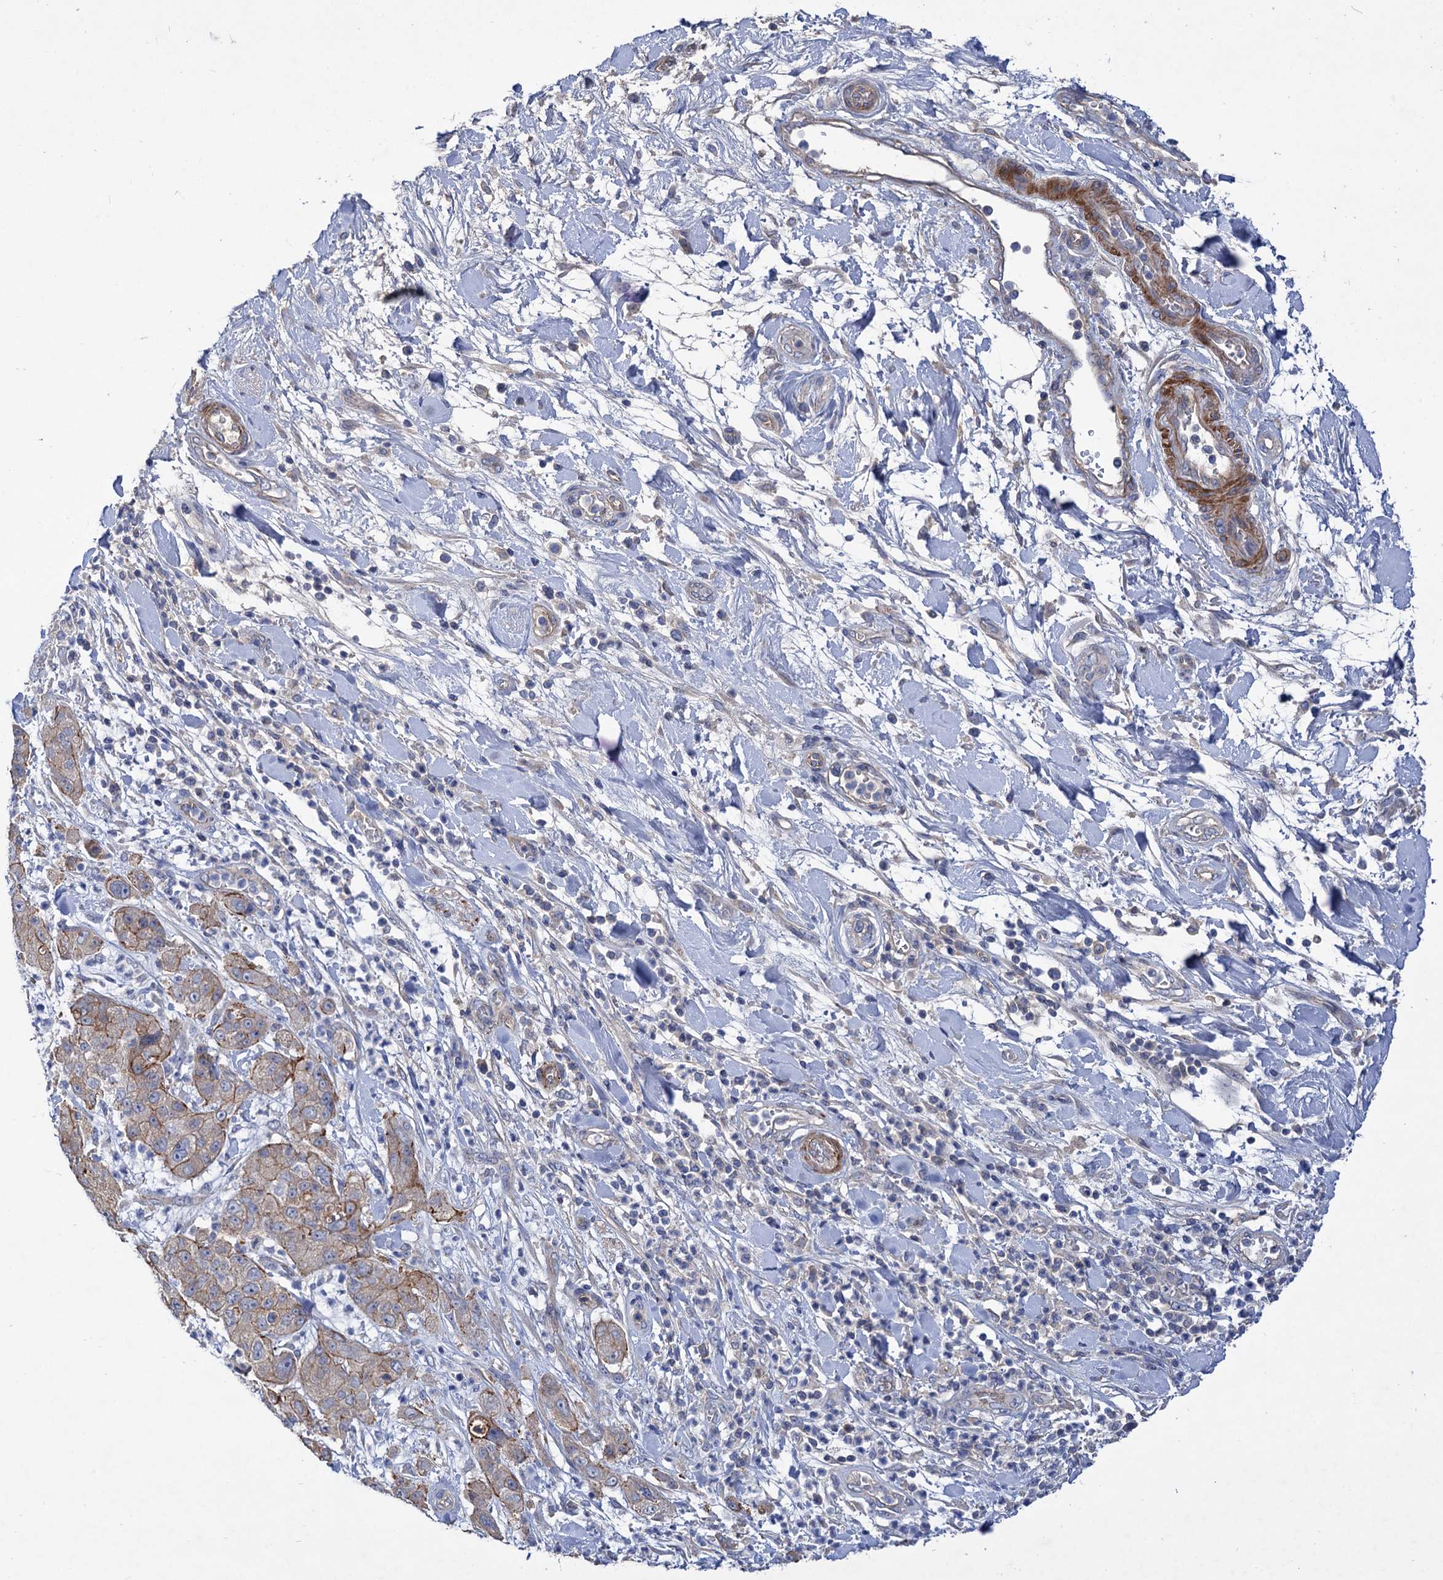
{"staining": {"intensity": "weak", "quantity": "25%-75%", "location": "cytoplasmic/membranous"}, "tissue": "pancreatic cancer", "cell_type": "Tumor cells", "image_type": "cancer", "snomed": [{"axis": "morphology", "description": "Adenocarcinoma, NOS"}, {"axis": "topography", "description": "Pancreas"}], "caption": "Immunohistochemistry staining of adenocarcinoma (pancreatic), which displays low levels of weak cytoplasmic/membranous expression in about 25%-75% of tumor cells indicating weak cytoplasmic/membranous protein positivity. The staining was performed using DAB (3,3'-diaminobenzidine) (brown) for protein detection and nuclei were counterstained in hematoxylin (blue).", "gene": "NUDCD2", "patient": {"sex": "female", "age": 78}}